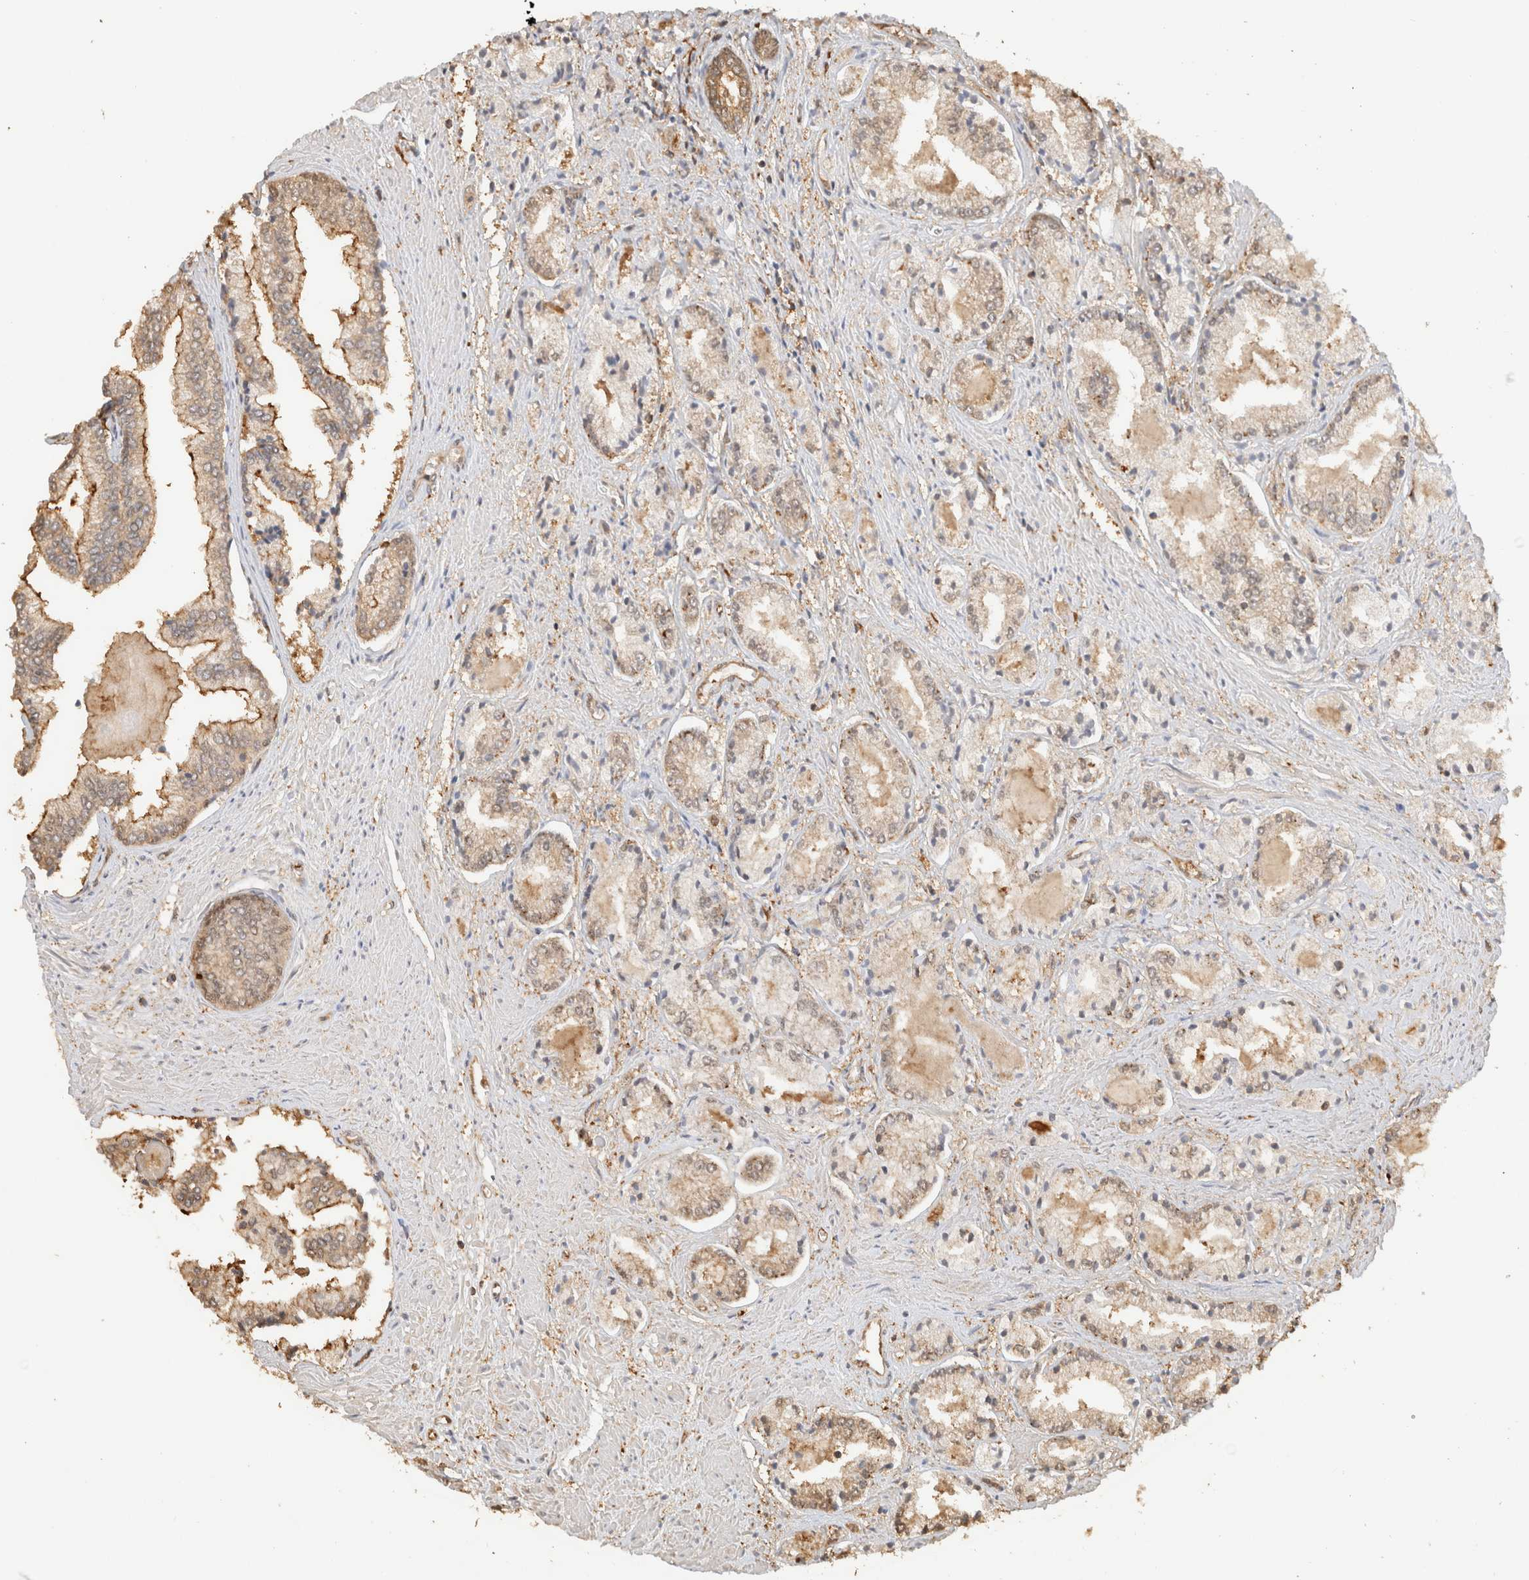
{"staining": {"intensity": "weak", "quantity": "<25%", "location": "cytoplasmic/membranous,nuclear"}, "tissue": "prostate cancer", "cell_type": "Tumor cells", "image_type": "cancer", "snomed": [{"axis": "morphology", "description": "Adenocarcinoma, Low grade"}, {"axis": "topography", "description": "Prostate"}], "caption": "Tumor cells are negative for brown protein staining in prostate cancer.", "gene": "YWHAH", "patient": {"sex": "male", "age": 52}}